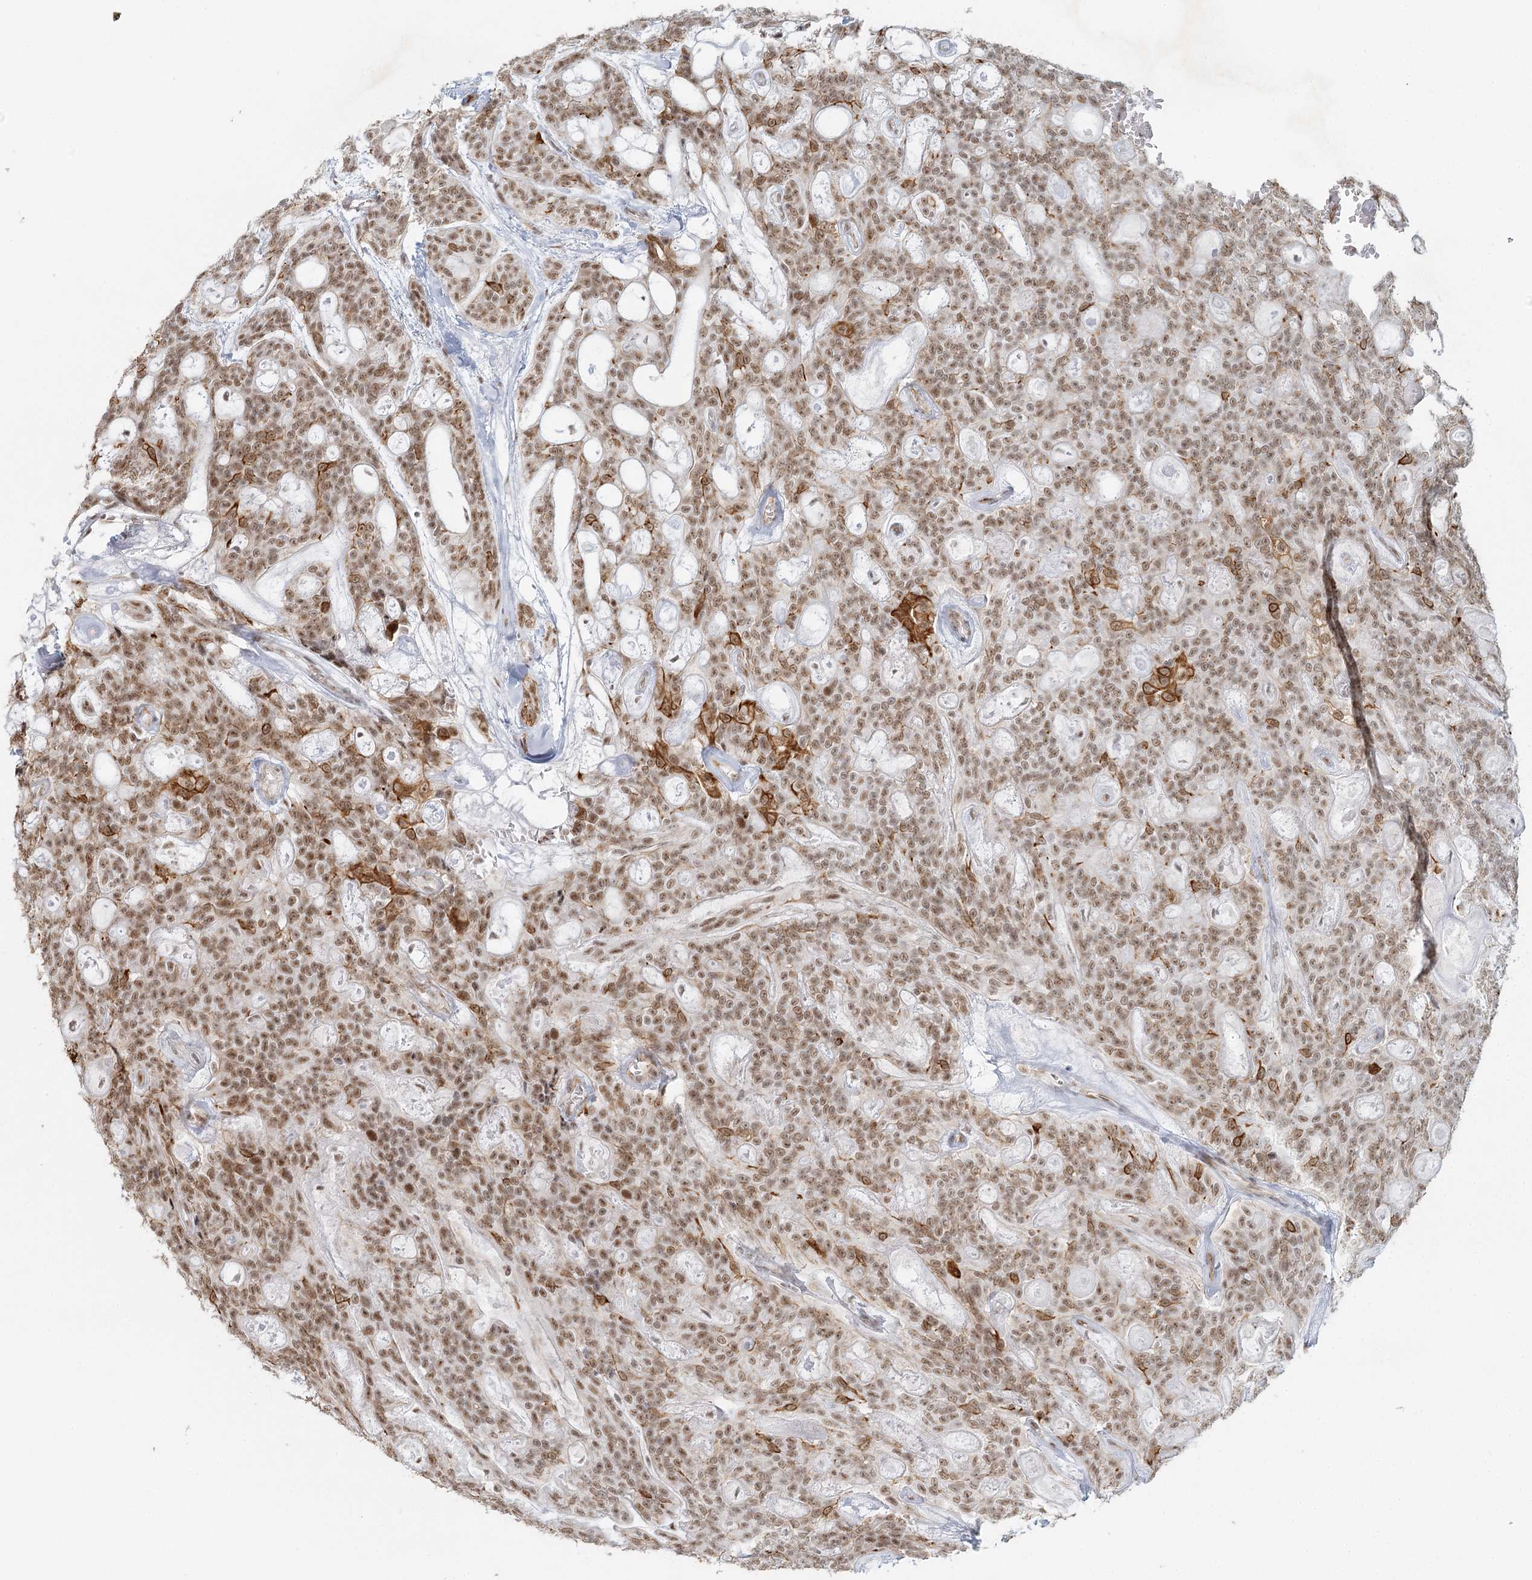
{"staining": {"intensity": "moderate", "quantity": ">75%", "location": "cytoplasmic/membranous,nuclear"}, "tissue": "head and neck cancer", "cell_type": "Tumor cells", "image_type": "cancer", "snomed": [{"axis": "morphology", "description": "Adenocarcinoma, NOS"}, {"axis": "topography", "description": "Head-Neck"}], "caption": "Moderate cytoplasmic/membranous and nuclear positivity for a protein is appreciated in approximately >75% of tumor cells of head and neck adenocarcinoma using IHC.", "gene": "U2SURP", "patient": {"sex": "male", "age": 66}}